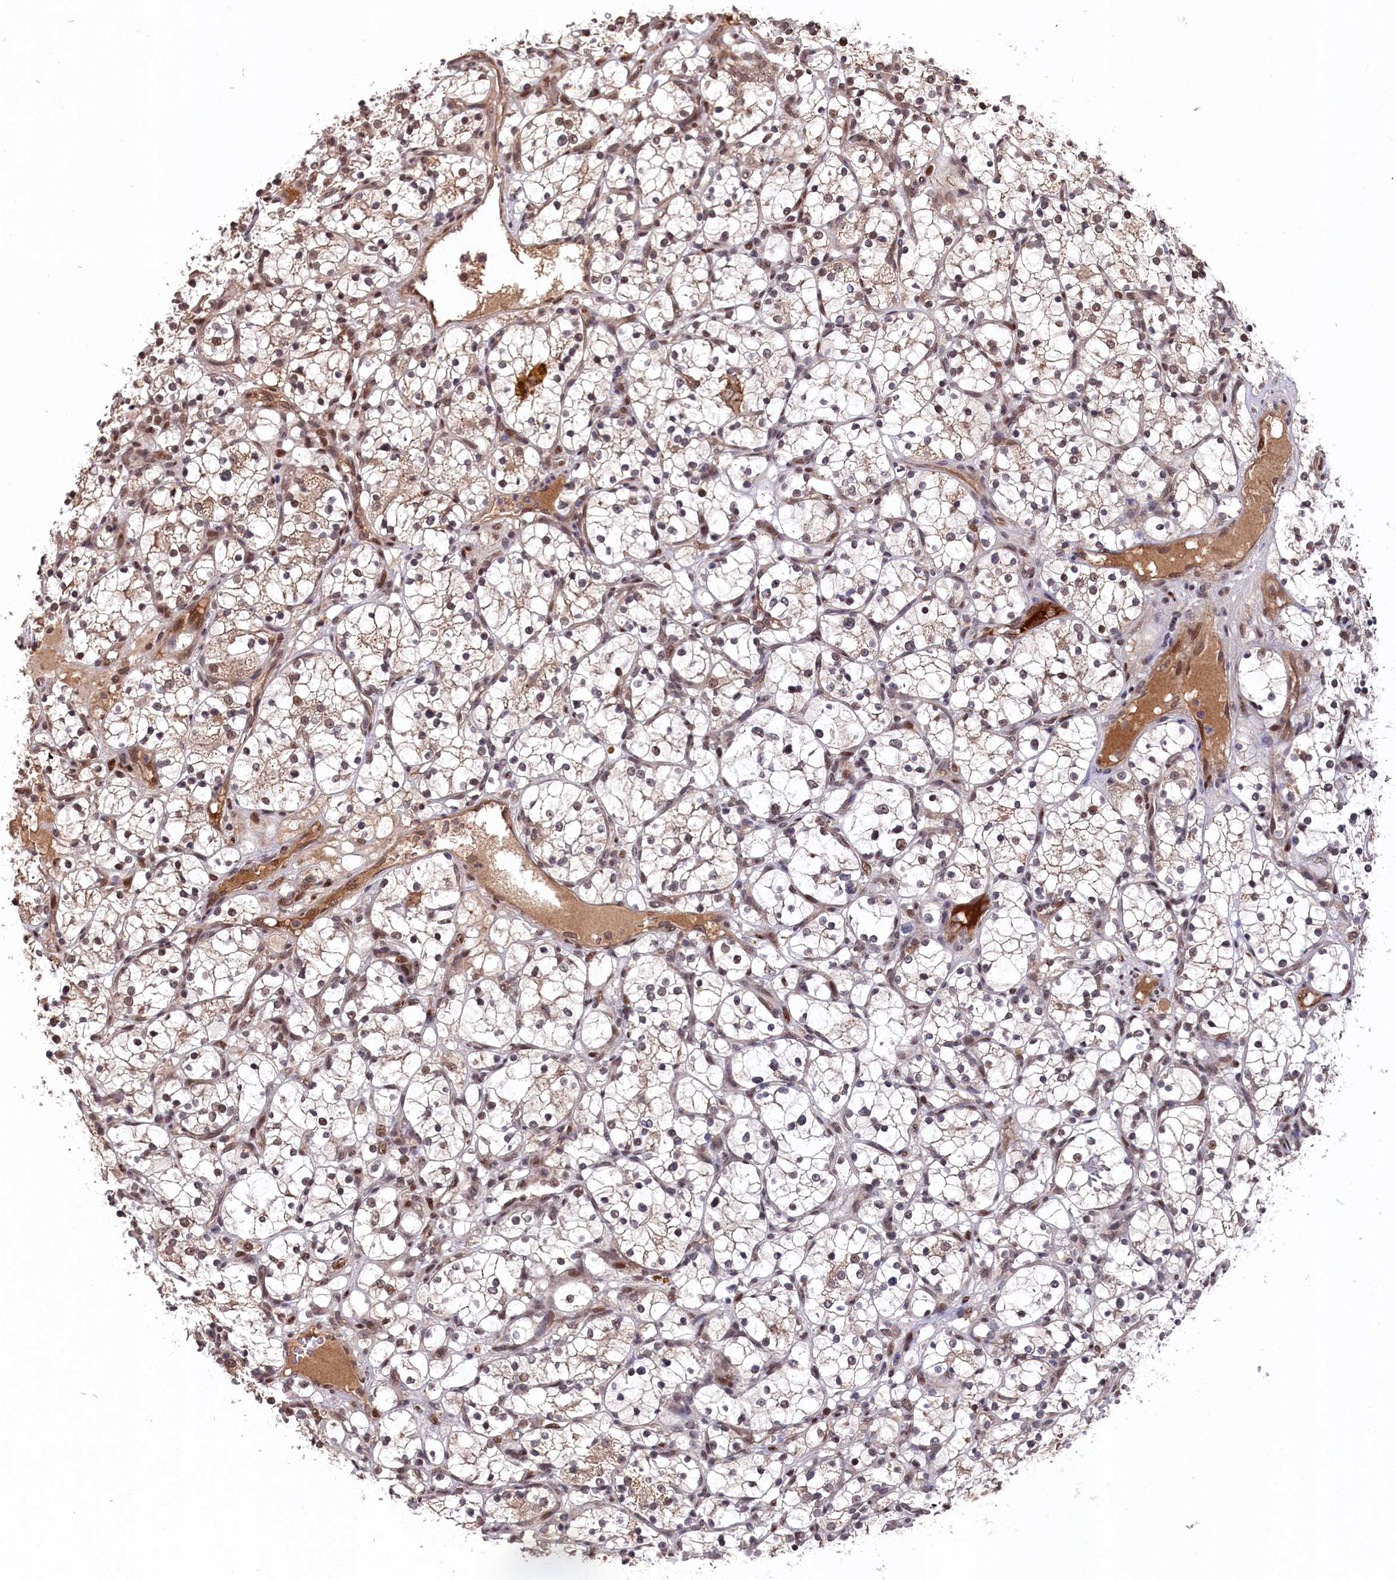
{"staining": {"intensity": "weak", "quantity": "25%-75%", "location": "cytoplasmic/membranous"}, "tissue": "renal cancer", "cell_type": "Tumor cells", "image_type": "cancer", "snomed": [{"axis": "morphology", "description": "Adenocarcinoma, NOS"}, {"axis": "topography", "description": "Kidney"}], "caption": "There is low levels of weak cytoplasmic/membranous positivity in tumor cells of renal cancer, as demonstrated by immunohistochemical staining (brown color).", "gene": "CLPX", "patient": {"sex": "female", "age": 69}}